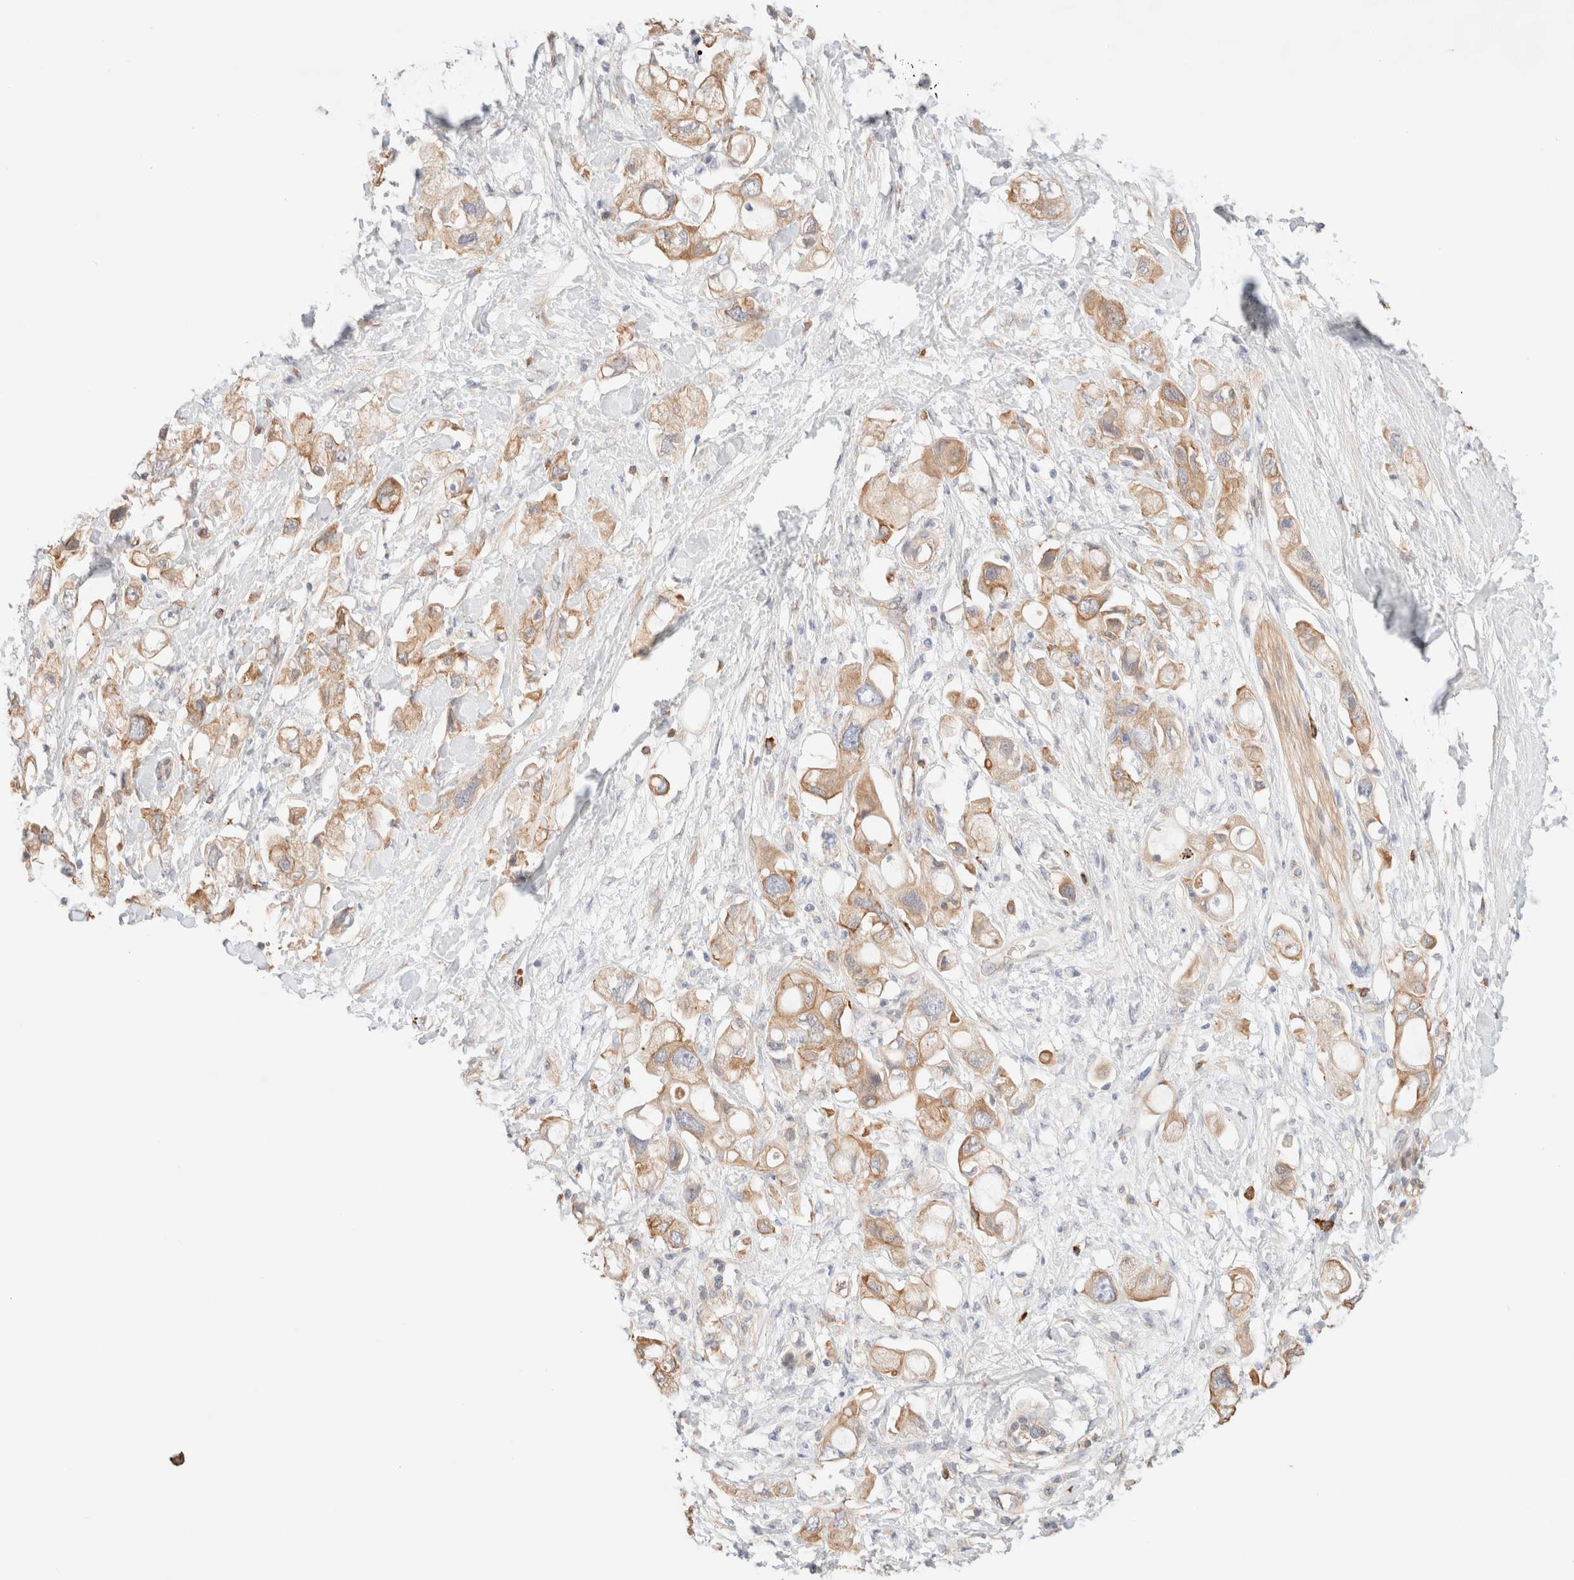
{"staining": {"intensity": "moderate", "quantity": ">75%", "location": "cytoplasmic/membranous"}, "tissue": "pancreatic cancer", "cell_type": "Tumor cells", "image_type": "cancer", "snomed": [{"axis": "morphology", "description": "Adenocarcinoma, NOS"}, {"axis": "topography", "description": "Pancreas"}], "caption": "About >75% of tumor cells in pancreatic adenocarcinoma show moderate cytoplasmic/membranous protein expression as visualized by brown immunohistochemical staining.", "gene": "NIBAN2", "patient": {"sex": "female", "age": 56}}